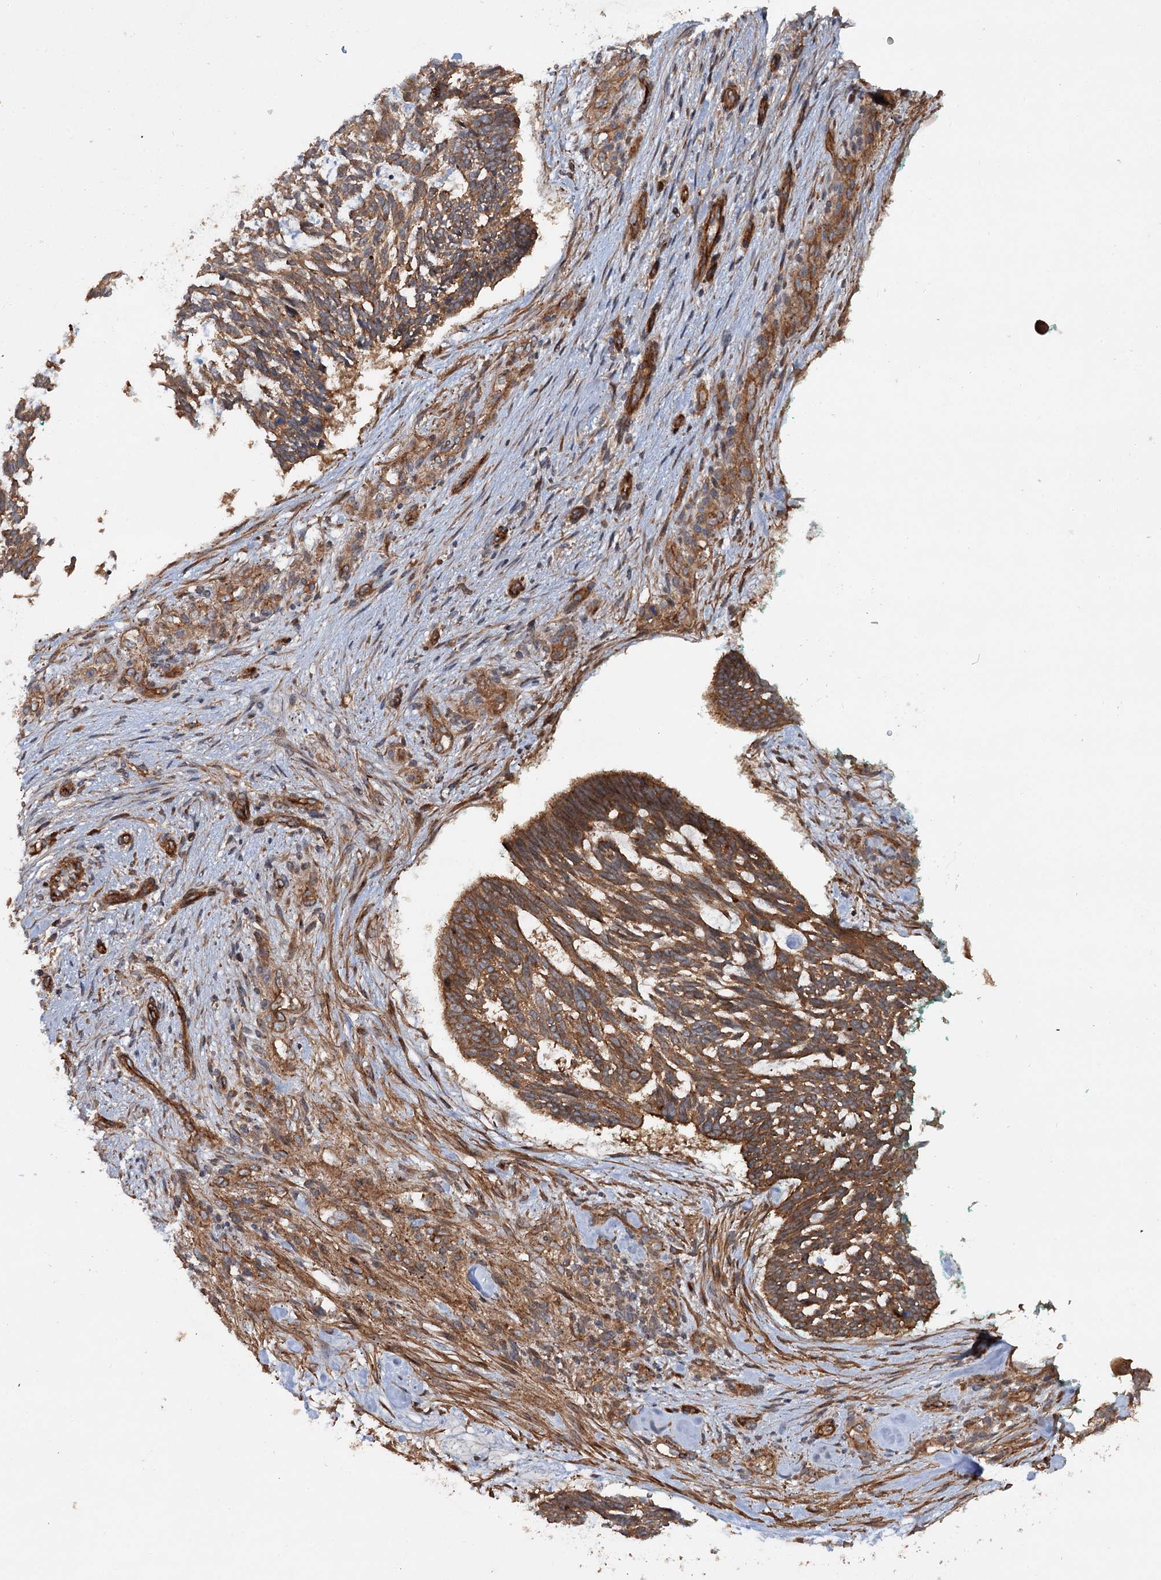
{"staining": {"intensity": "moderate", "quantity": ">75%", "location": "cytoplasmic/membranous"}, "tissue": "skin cancer", "cell_type": "Tumor cells", "image_type": "cancer", "snomed": [{"axis": "morphology", "description": "Basal cell carcinoma"}, {"axis": "topography", "description": "Skin"}], "caption": "About >75% of tumor cells in skin cancer (basal cell carcinoma) display moderate cytoplasmic/membranous protein positivity as visualized by brown immunohistochemical staining.", "gene": "ADGRG4", "patient": {"sex": "male", "age": 88}}